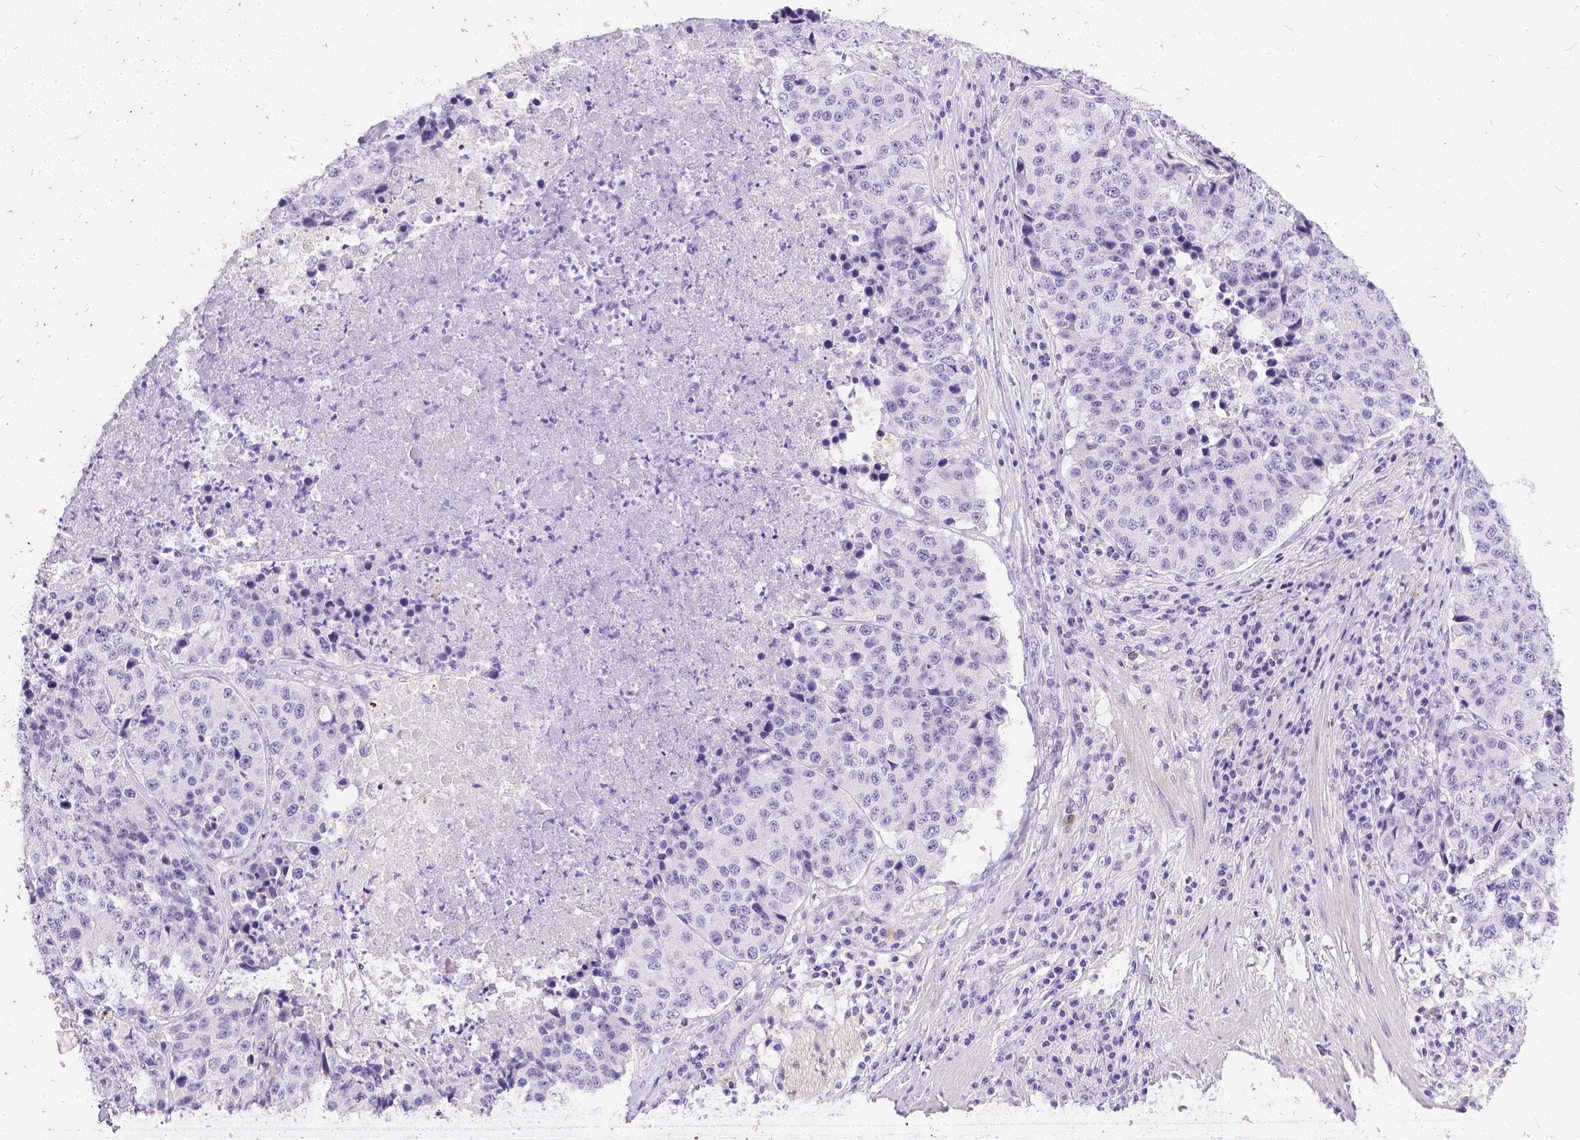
{"staining": {"intensity": "negative", "quantity": "none", "location": "none"}, "tissue": "stomach cancer", "cell_type": "Tumor cells", "image_type": "cancer", "snomed": [{"axis": "morphology", "description": "Adenocarcinoma, NOS"}, {"axis": "topography", "description": "Stomach"}], "caption": "This image is of adenocarcinoma (stomach) stained with immunohistochemistry to label a protein in brown with the nuclei are counter-stained blue. There is no expression in tumor cells. (DAB (3,3'-diaminobenzidine) immunohistochemistry (IHC) with hematoxylin counter stain).", "gene": "DLEC1", "patient": {"sex": "male", "age": 71}}